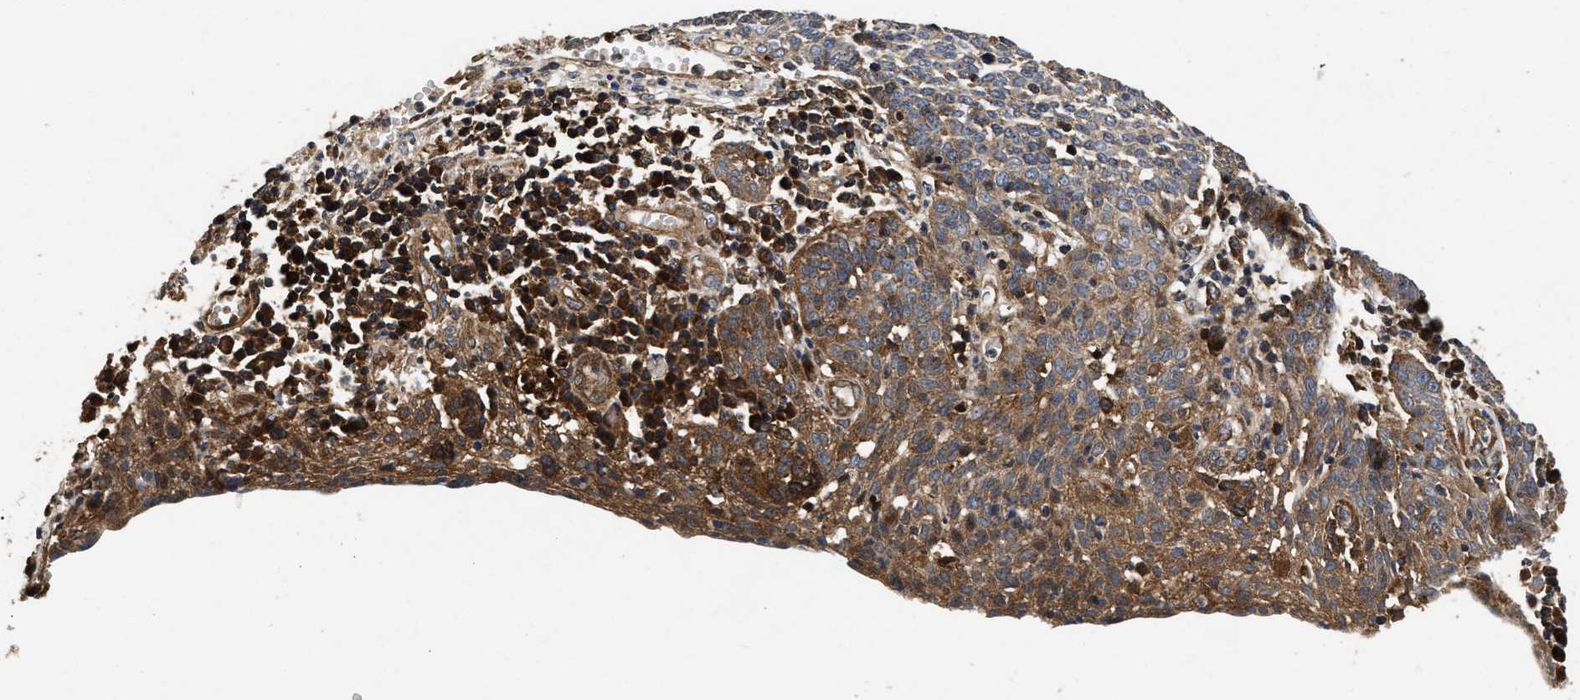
{"staining": {"intensity": "moderate", "quantity": ">75%", "location": "cytoplasmic/membranous"}, "tissue": "cervical cancer", "cell_type": "Tumor cells", "image_type": "cancer", "snomed": [{"axis": "morphology", "description": "Squamous cell carcinoma, NOS"}, {"axis": "topography", "description": "Cervix"}], "caption": "Human cervical cancer (squamous cell carcinoma) stained with a protein marker shows moderate staining in tumor cells.", "gene": "NFKB2", "patient": {"sex": "female", "age": 34}}